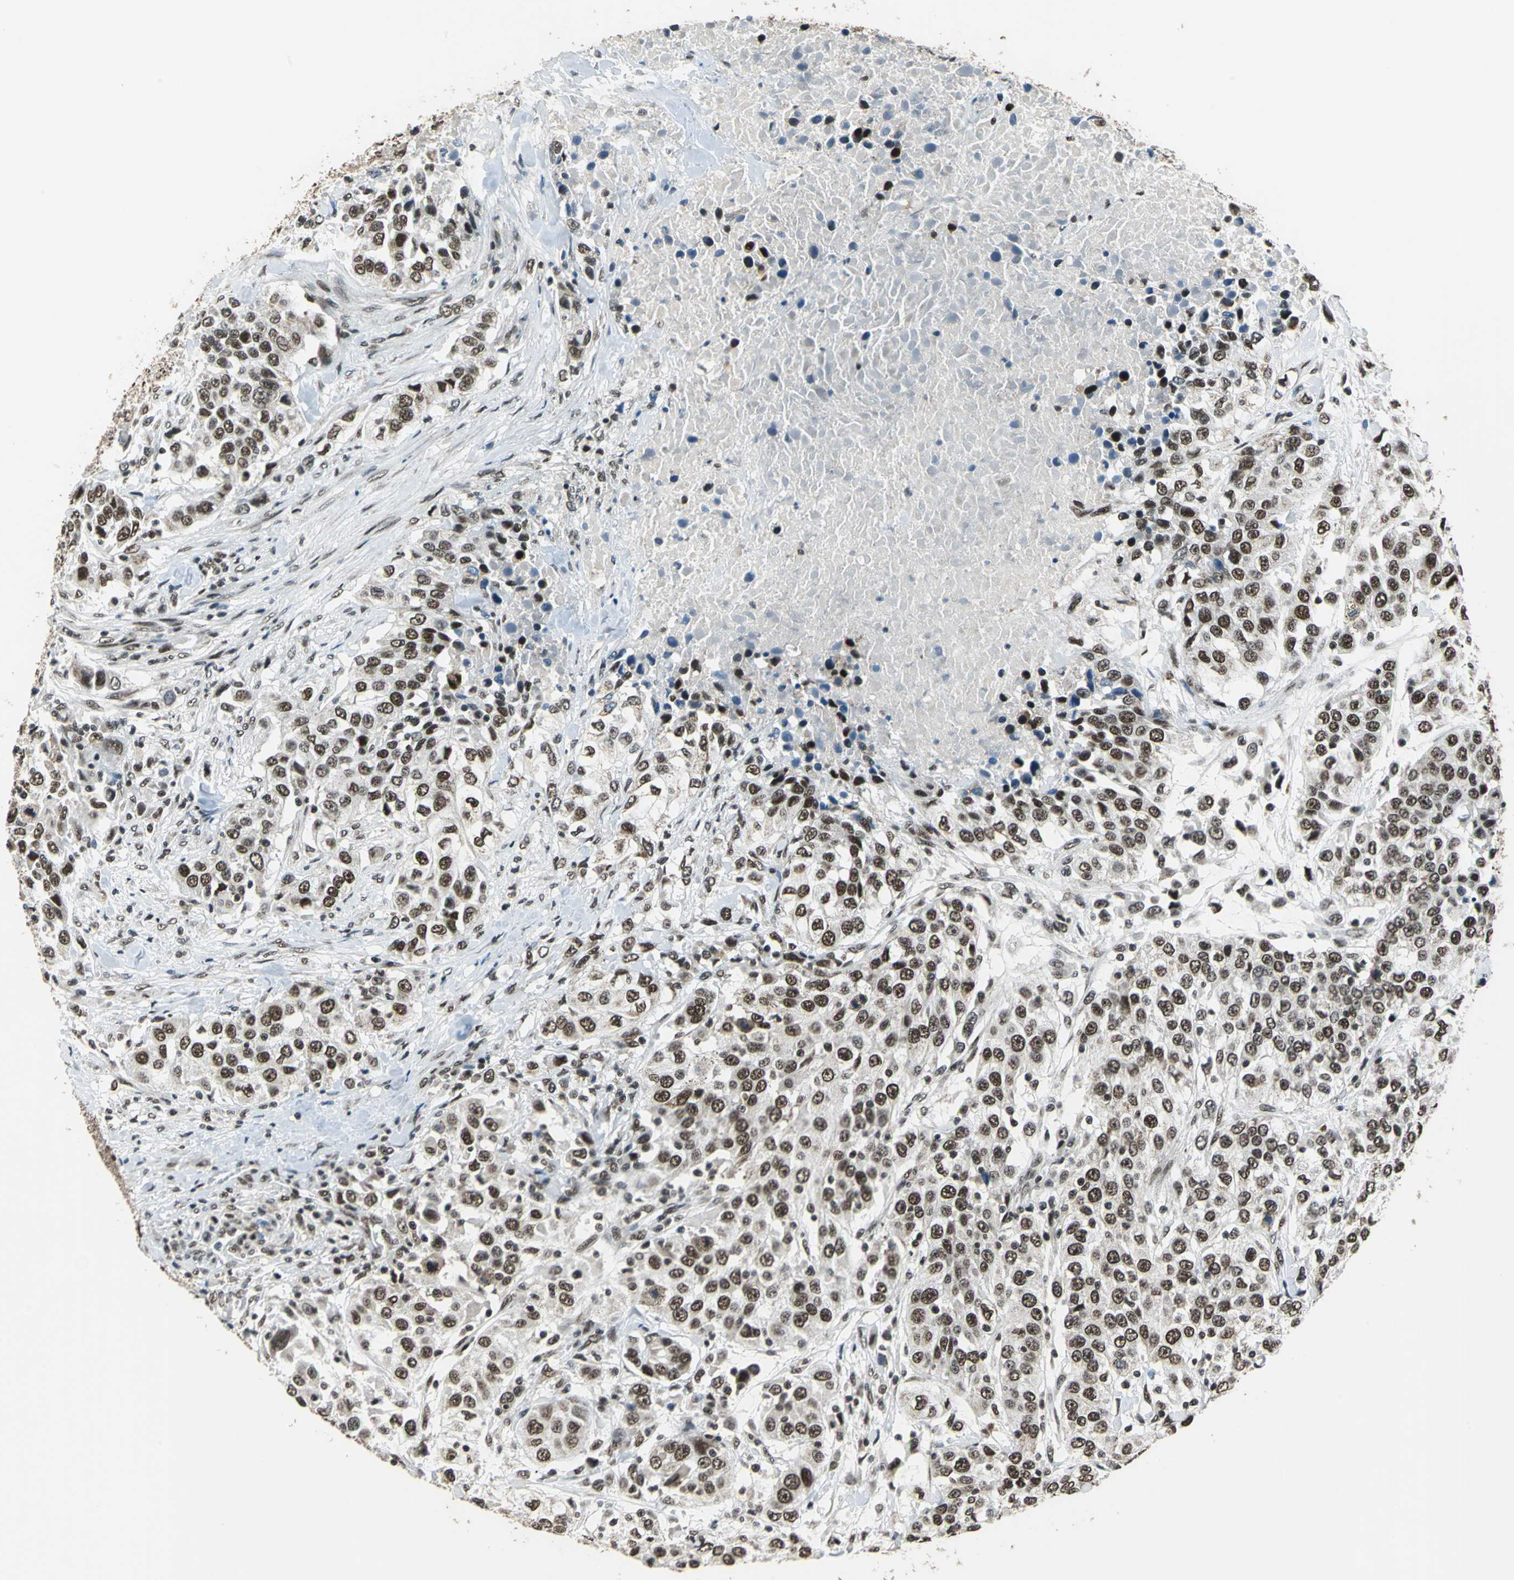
{"staining": {"intensity": "moderate", "quantity": ">75%", "location": "nuclear"}, "tissue": "urothelial cancer", "cell_type": "Tumor cells", "image_type": "cancer", "snomed": [{"axis": "morphology", "description": "Urothelial carcinoma, High grade"}, {"axis": "topography", "description": "Urinary bladder"}], "caption": "Protein expression analysis of urothelial carcinoma (high-grade) reveals moderate nuclear staining in about >75% of tumor cells.", "gene": "BCLAF1", "patient": {"sex": "female", "age": 80}}